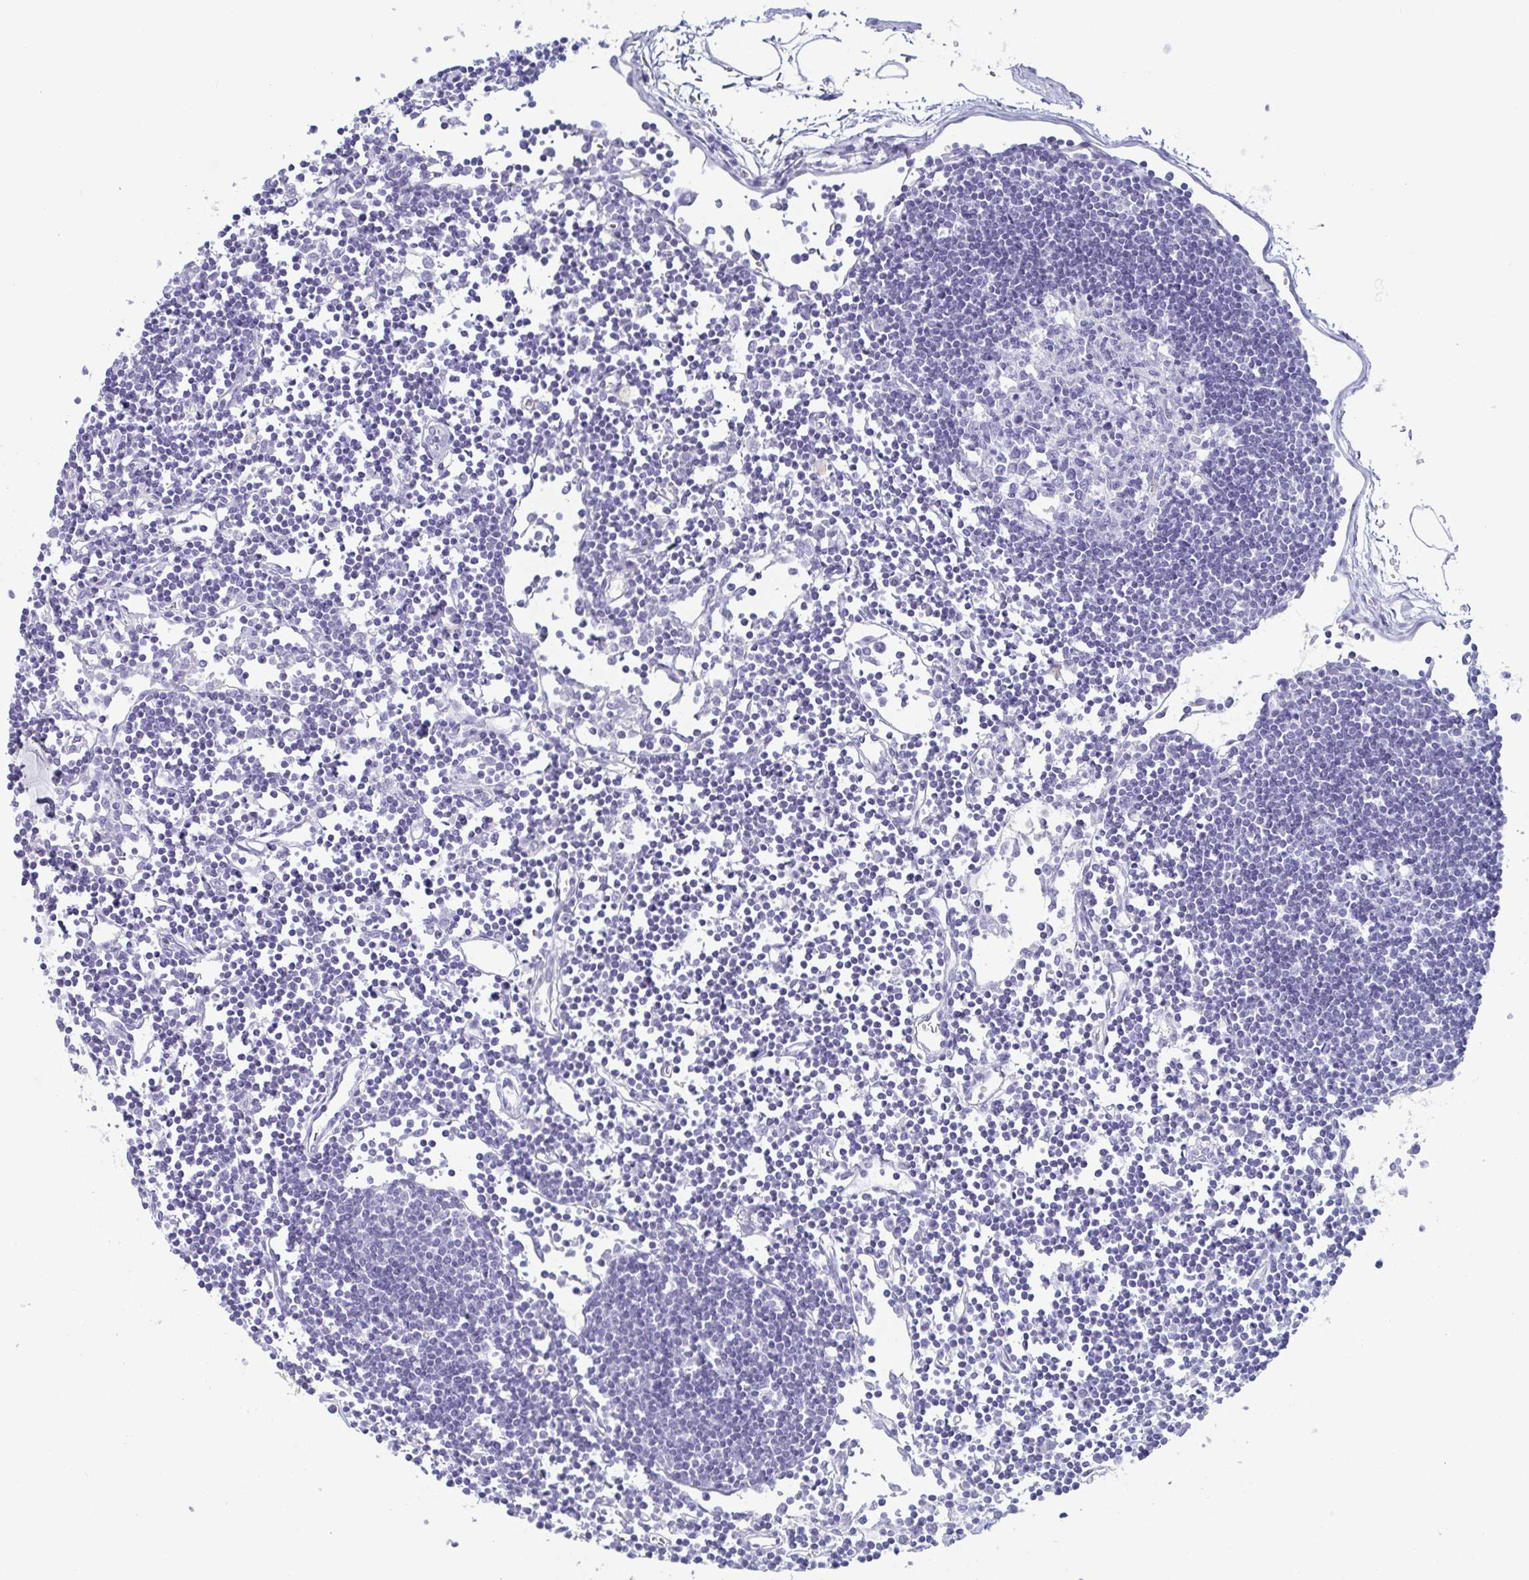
{"staining": {"intensity": "negative", "quantity": "none", "location": "none"}, "tissue": "lymph node", "cell_type": "Germinal center cells", "image_type": "normal", "snomed": [{"axis": "morphology", "description": "Normal tissue, NOS"}, {"axis": "topography", "description": "Lymph node"}], "caption": "Micrograph shows no protein positivity in germinal center cells of benign lymph node. (DAB immunohistochemistry (IHC), high magnification).", "gene": "PRR27", "patient": {"sex": "female", "age": 65}}